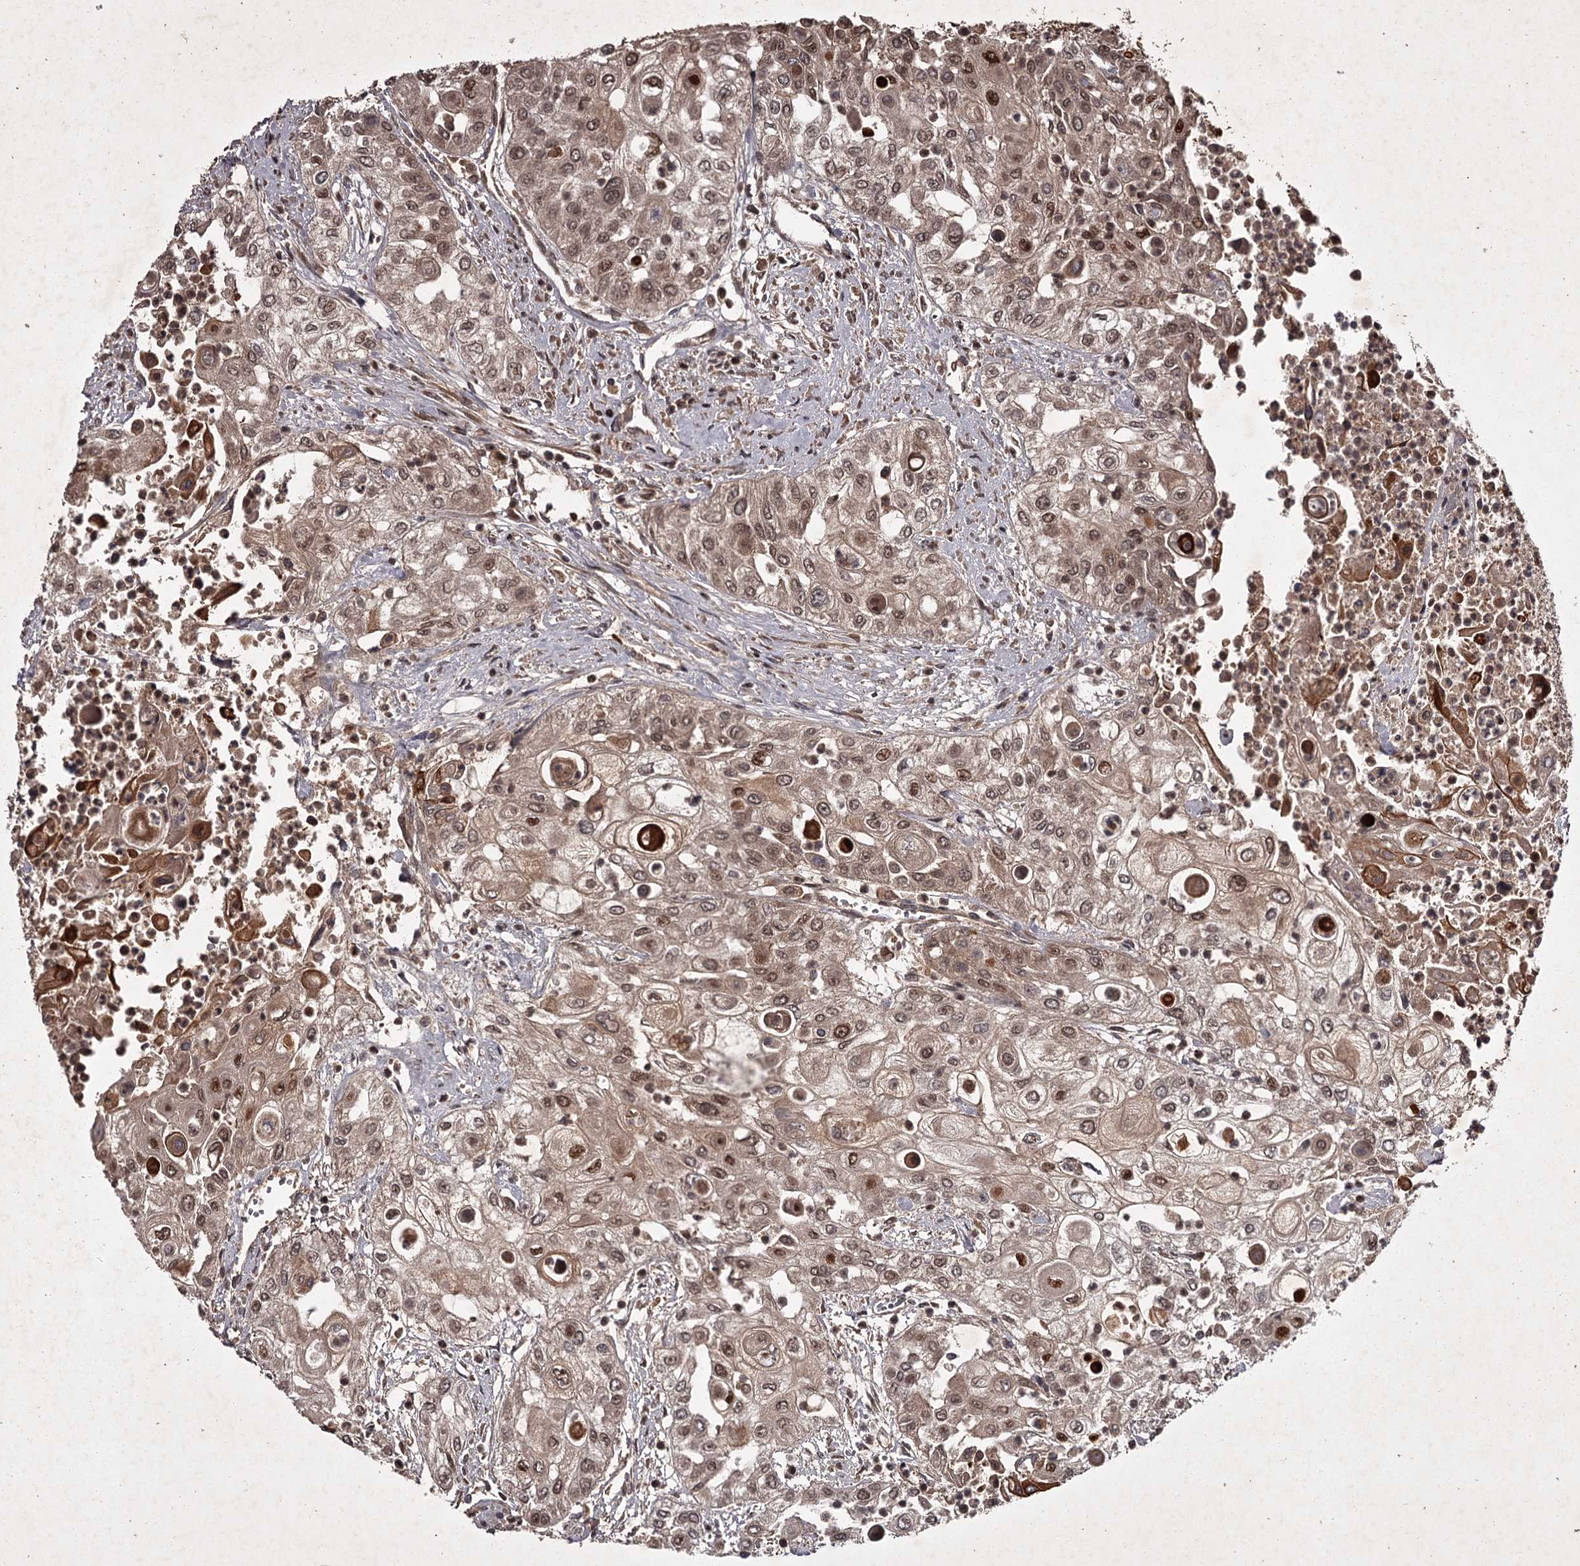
{"staining": {"intensity": "weak", "quantity": "25%-75%", "location": "cytoplasmic/membranous"}, "tissue": "urothelial cancer", "cell_type": "Tumor cells", "image_type": "cancer", "snomed": [{"axis": "morphology", "description": "Urothelial carcinoma, High grade"}, {"axis": "topography", "description": "Urinary bladder"}], "caption": "An immunohistochemistry histopathology image of neoplastic tissue is shown. Protein staining in brown shows weak cytoplasmic/membranous positivity in urothelial cancer within tumor cells.", "gene": "TBC1D23", "patient": {"sex": "female", "age": 79}}